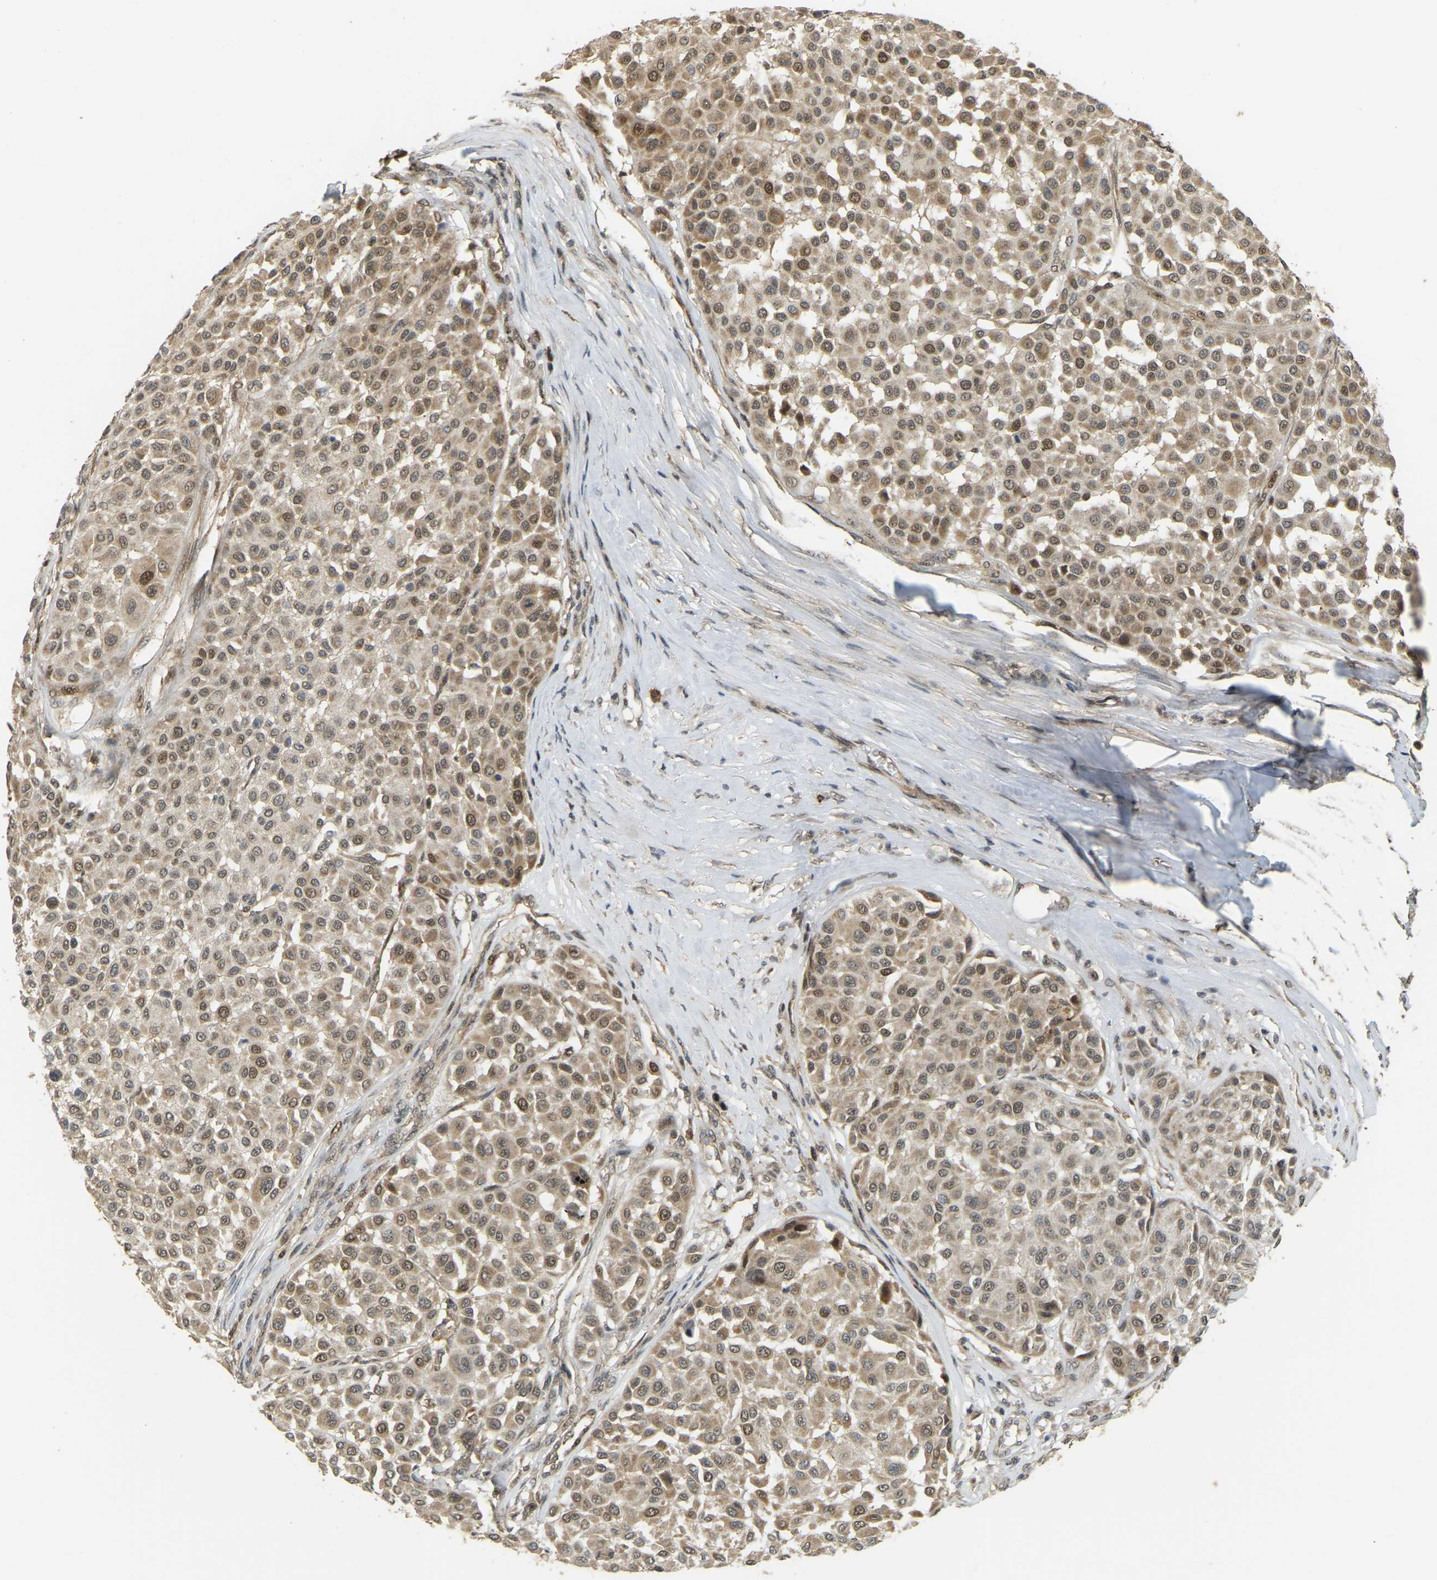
{"staining": {"intensity": "moderate", "quantity": ">75%", "location": "cytoplasmic/membranous,nuclear"}, "tissue": "melanoma", "cell_type": "Tumor cells", "image_type": "cancer", "snomed": [{"axis": "morphology", "description": "Malignant melanoma, Metastatic site"}, {"axis": "topography", "description": "Soft tissue"}], "caption": "Melanoma stained with a brown dye exhibits moderate cytoplasmic/membranous and nuclear positive staining in about >75% of tumor cells.", "gene": "BRF2", "patient": {"sex": "male", "age": 41}}